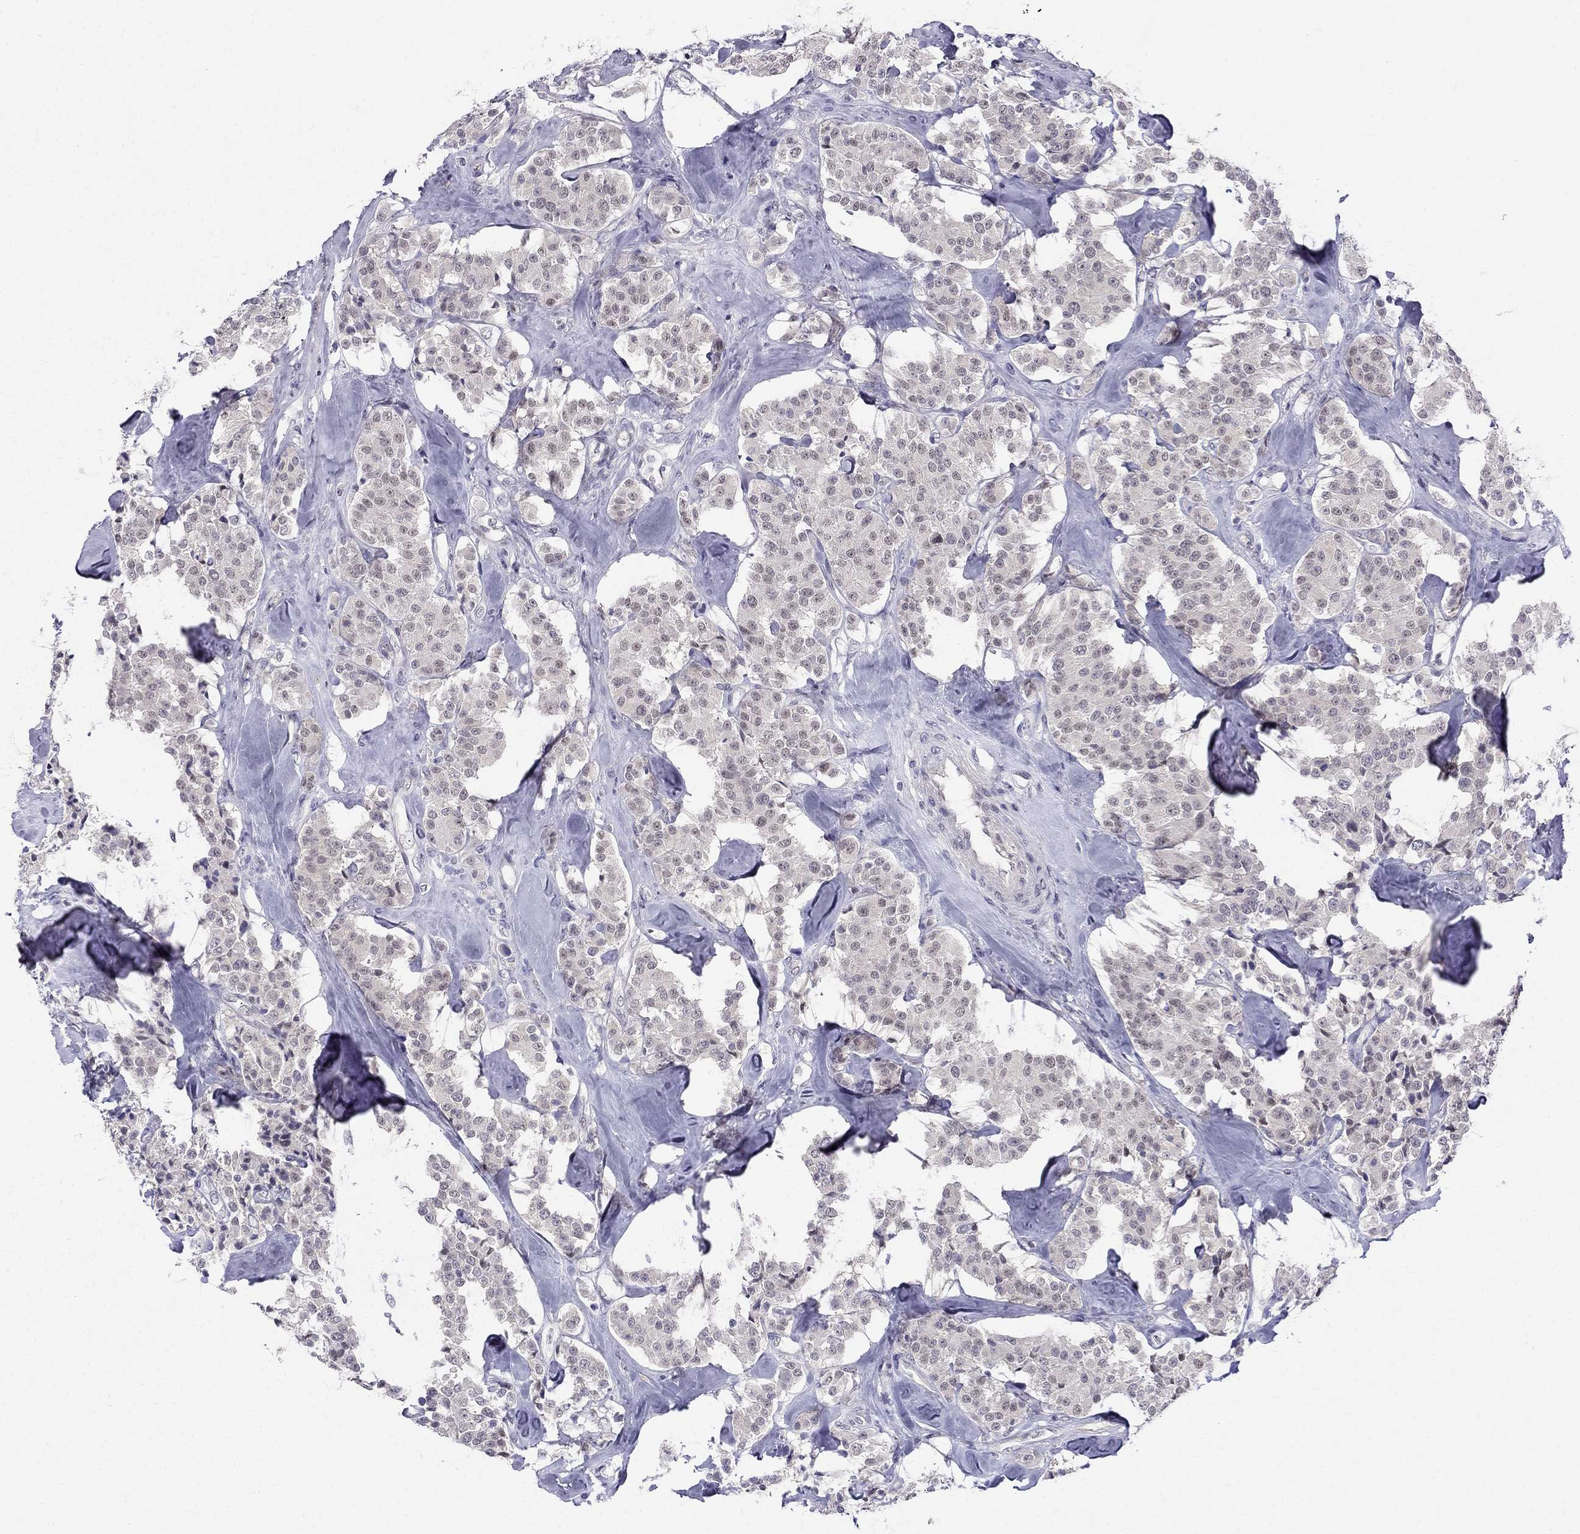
{"staining": {"intensity": "negative", "quantity": "none", "location": "none"}, "tissue": "carcinoid", "cell_type": "Tumor cells", "image_type": "cancer", "snomed": [{"axis": "morphology", "description": "Carcinoid, malignant, NOS"}, {"axis": "topography", "description": "Pancreas"}], "caption": "The micrograph demonstrates no staining of tumor cells in carcinoid (malignant).", "gene": "BAG5", "patient": {"sex": "male", "age": 41}}